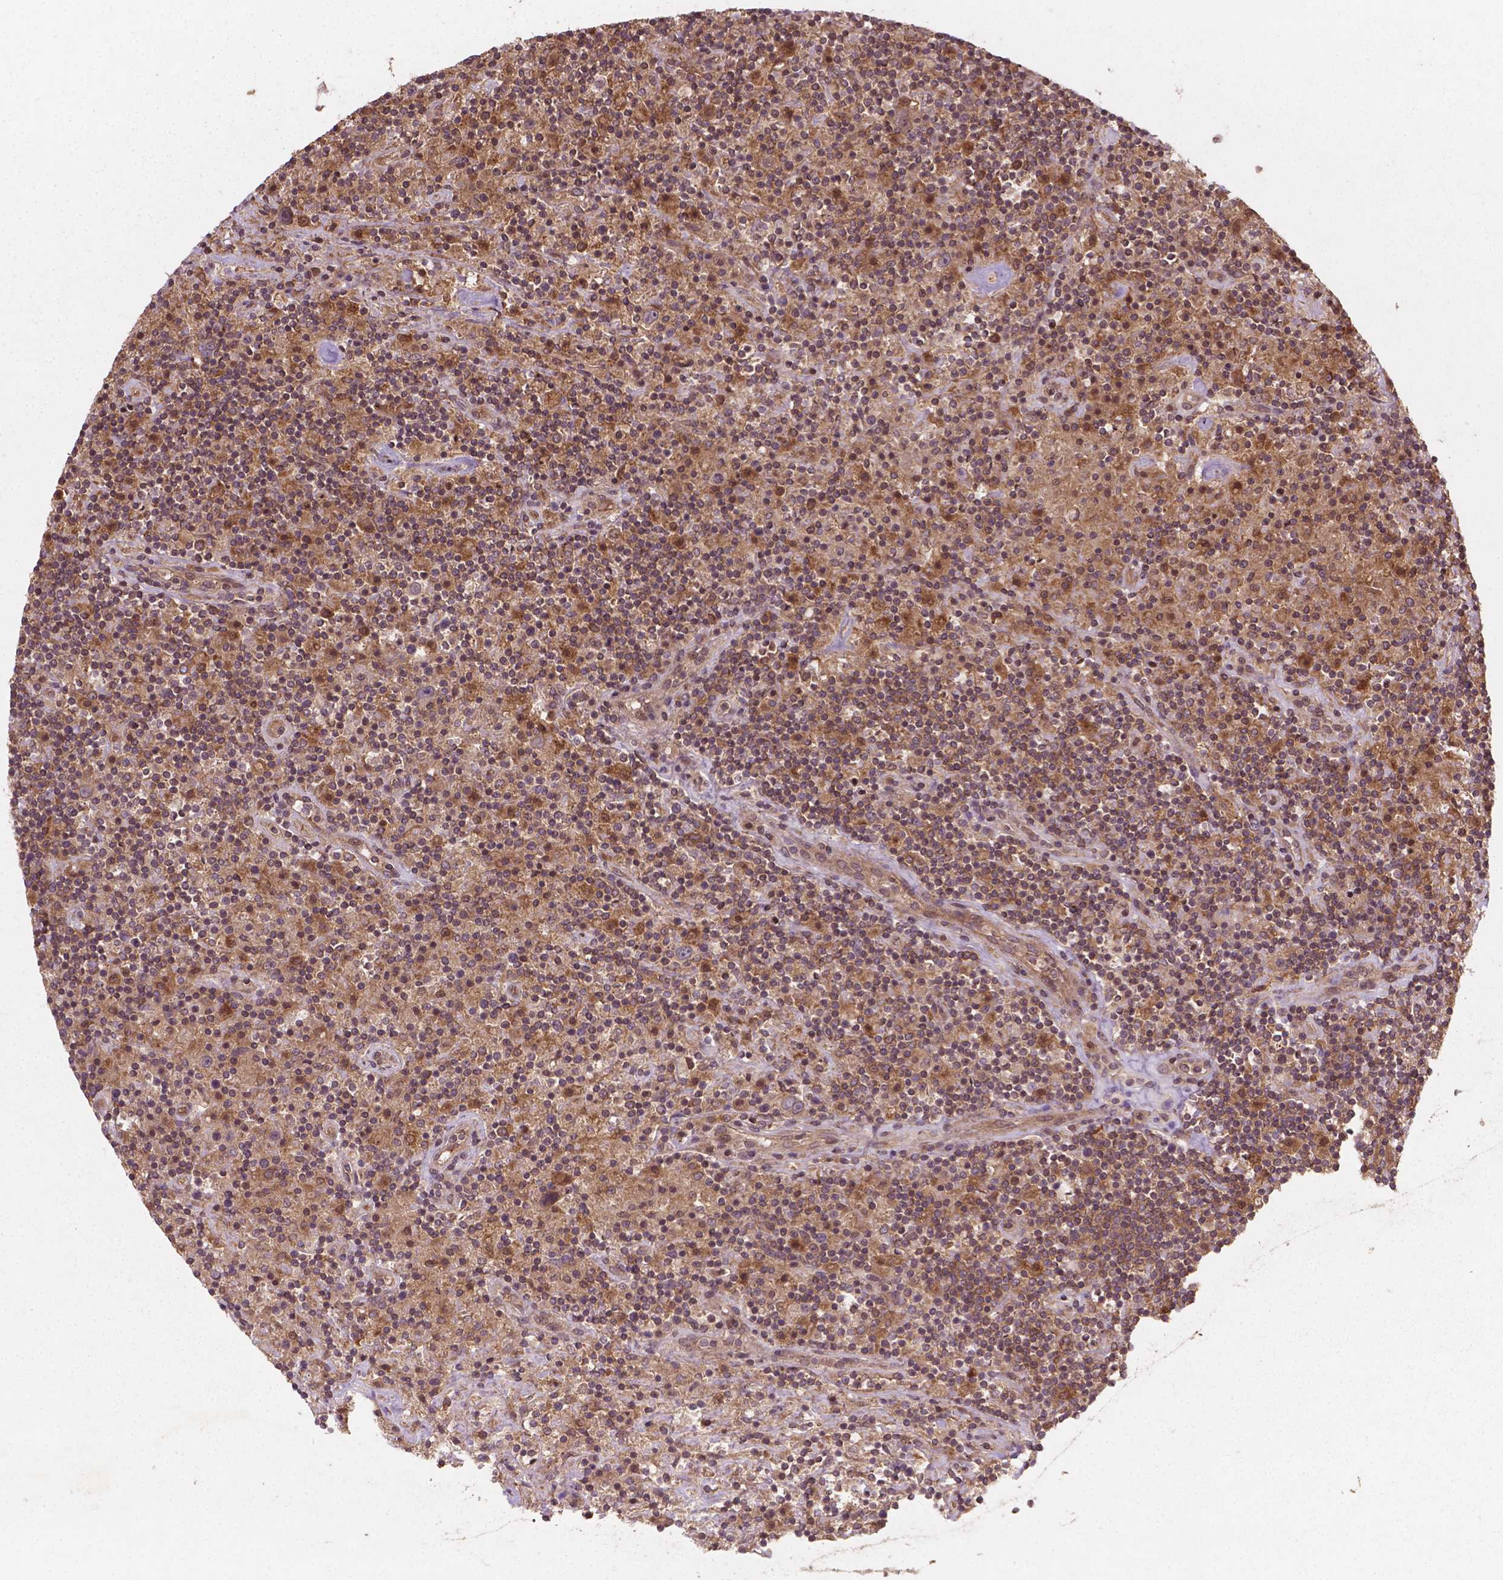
{"staining": {"intensity": "moderate", "quantity": ">75%", "location": "cytoplasmic/membranous"}, "tissue": "lymphoma", "cell_type": "Tumor cells", "image_type": "cancer", "snomed": [{"axis": "morphology", "description": "Hodgkin's disease, NOS"}, {"axis": "topography", "description": "Lymph node"}], "caption": "Immunohistochemistry (DAB) staining of lymphoma demonstrates moderate cytoplasmic/membranous protein staining in about >75% of tumor cells.", "gene": "CYFIP2", "patient": {"sex": "male", "age": 70}}